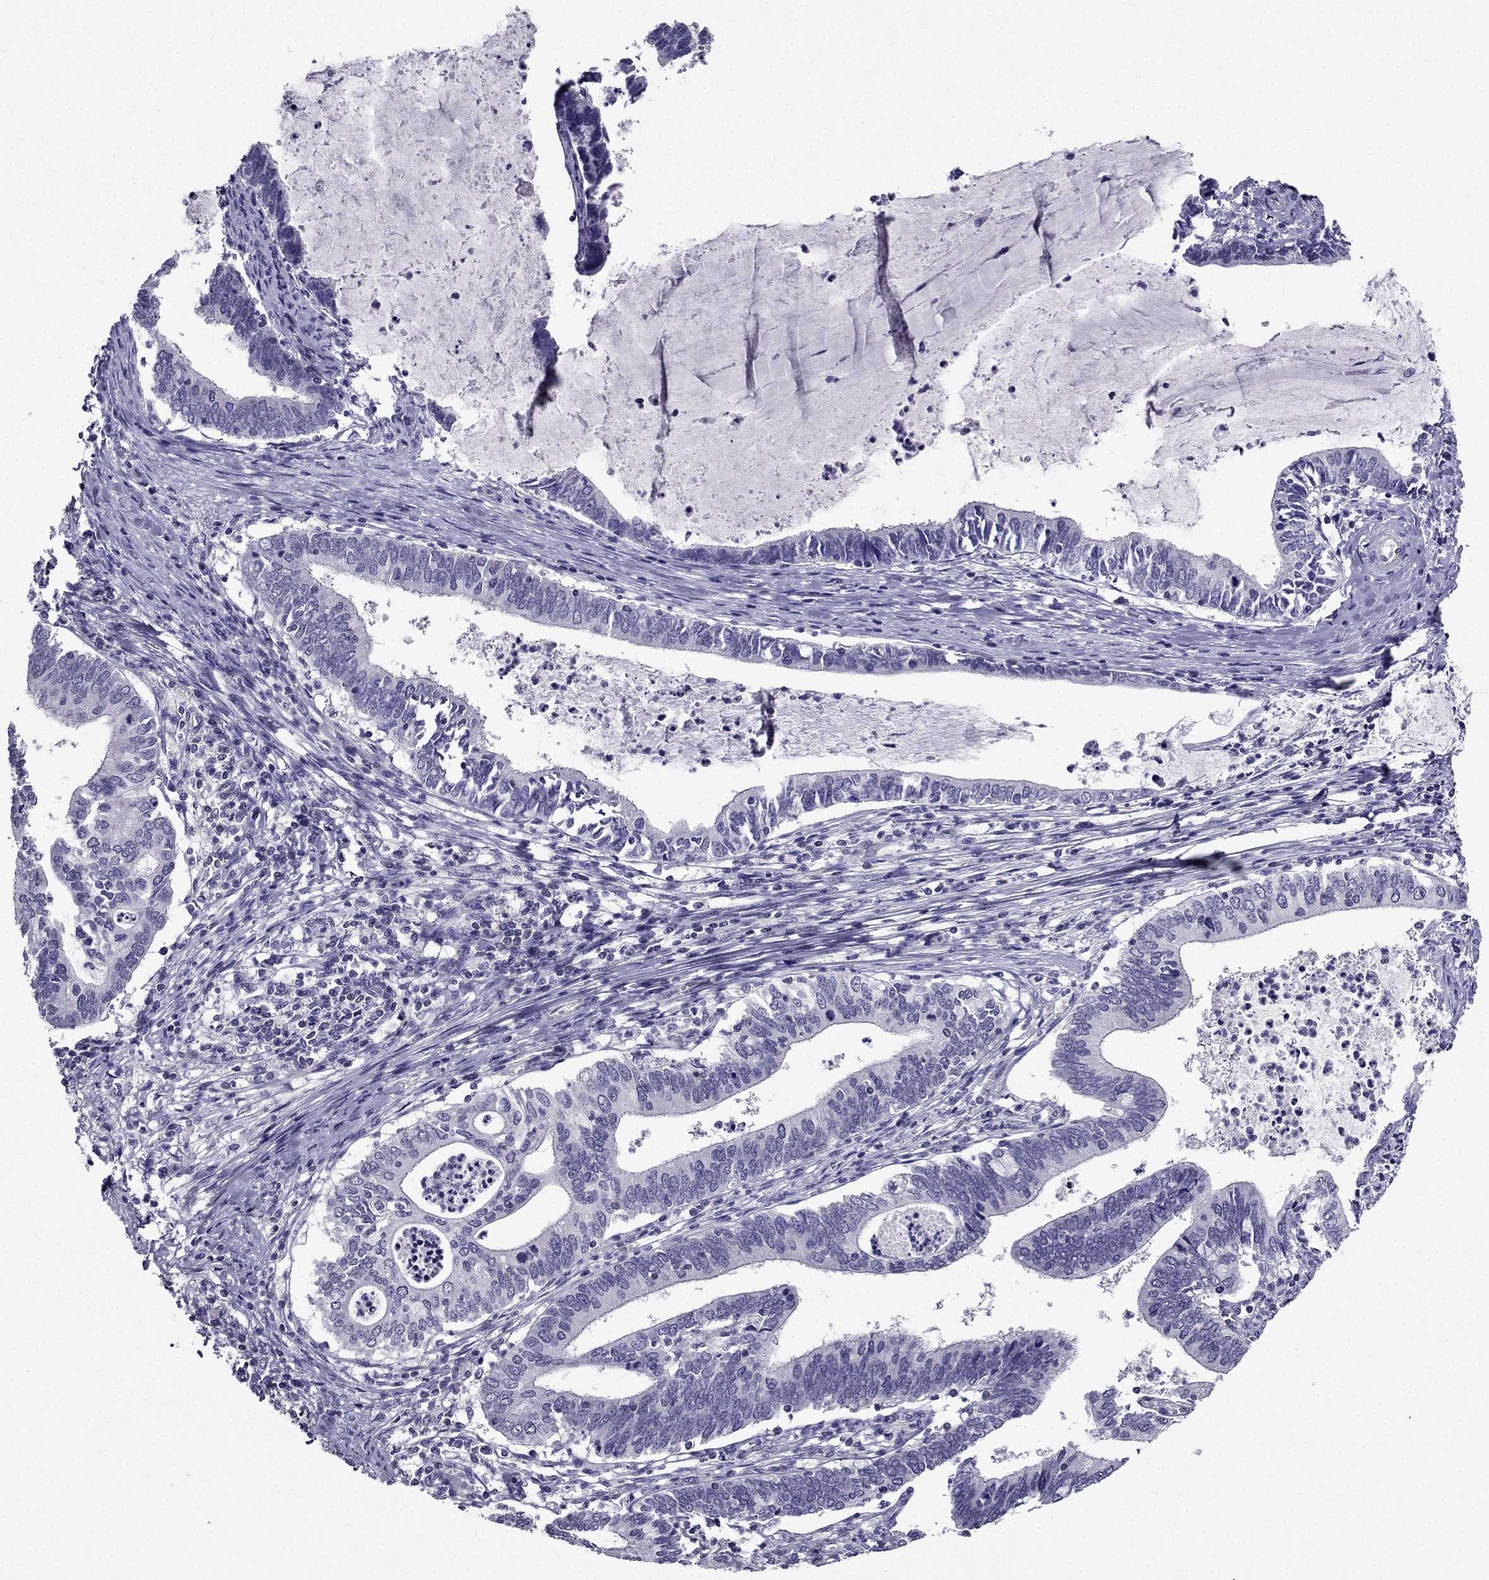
{"staining": {"intensity": "negative", "quantity": "none", "location": "none"}, "tissue": "cervical cancer", "cell_type": "Tumor cells", "image_type": "cancer", "snomed": [{"axis": "morphology", "description": "Adenocarcinoma, NOS"}, {"axis": "topography", "description": "Cervix"}], "caption": "High magnification brightfield microscopy of cervical cancer (adenocarcinoma) stained with DAB (brown) and counterstained with hematoxylin (blue): tumor cells show no significant staining. (Immunohistochemistry (ihc), brightfield microscopy, high magnification).", "gene": "AAK1", "patient": {"sex": "female", "age": 42}}